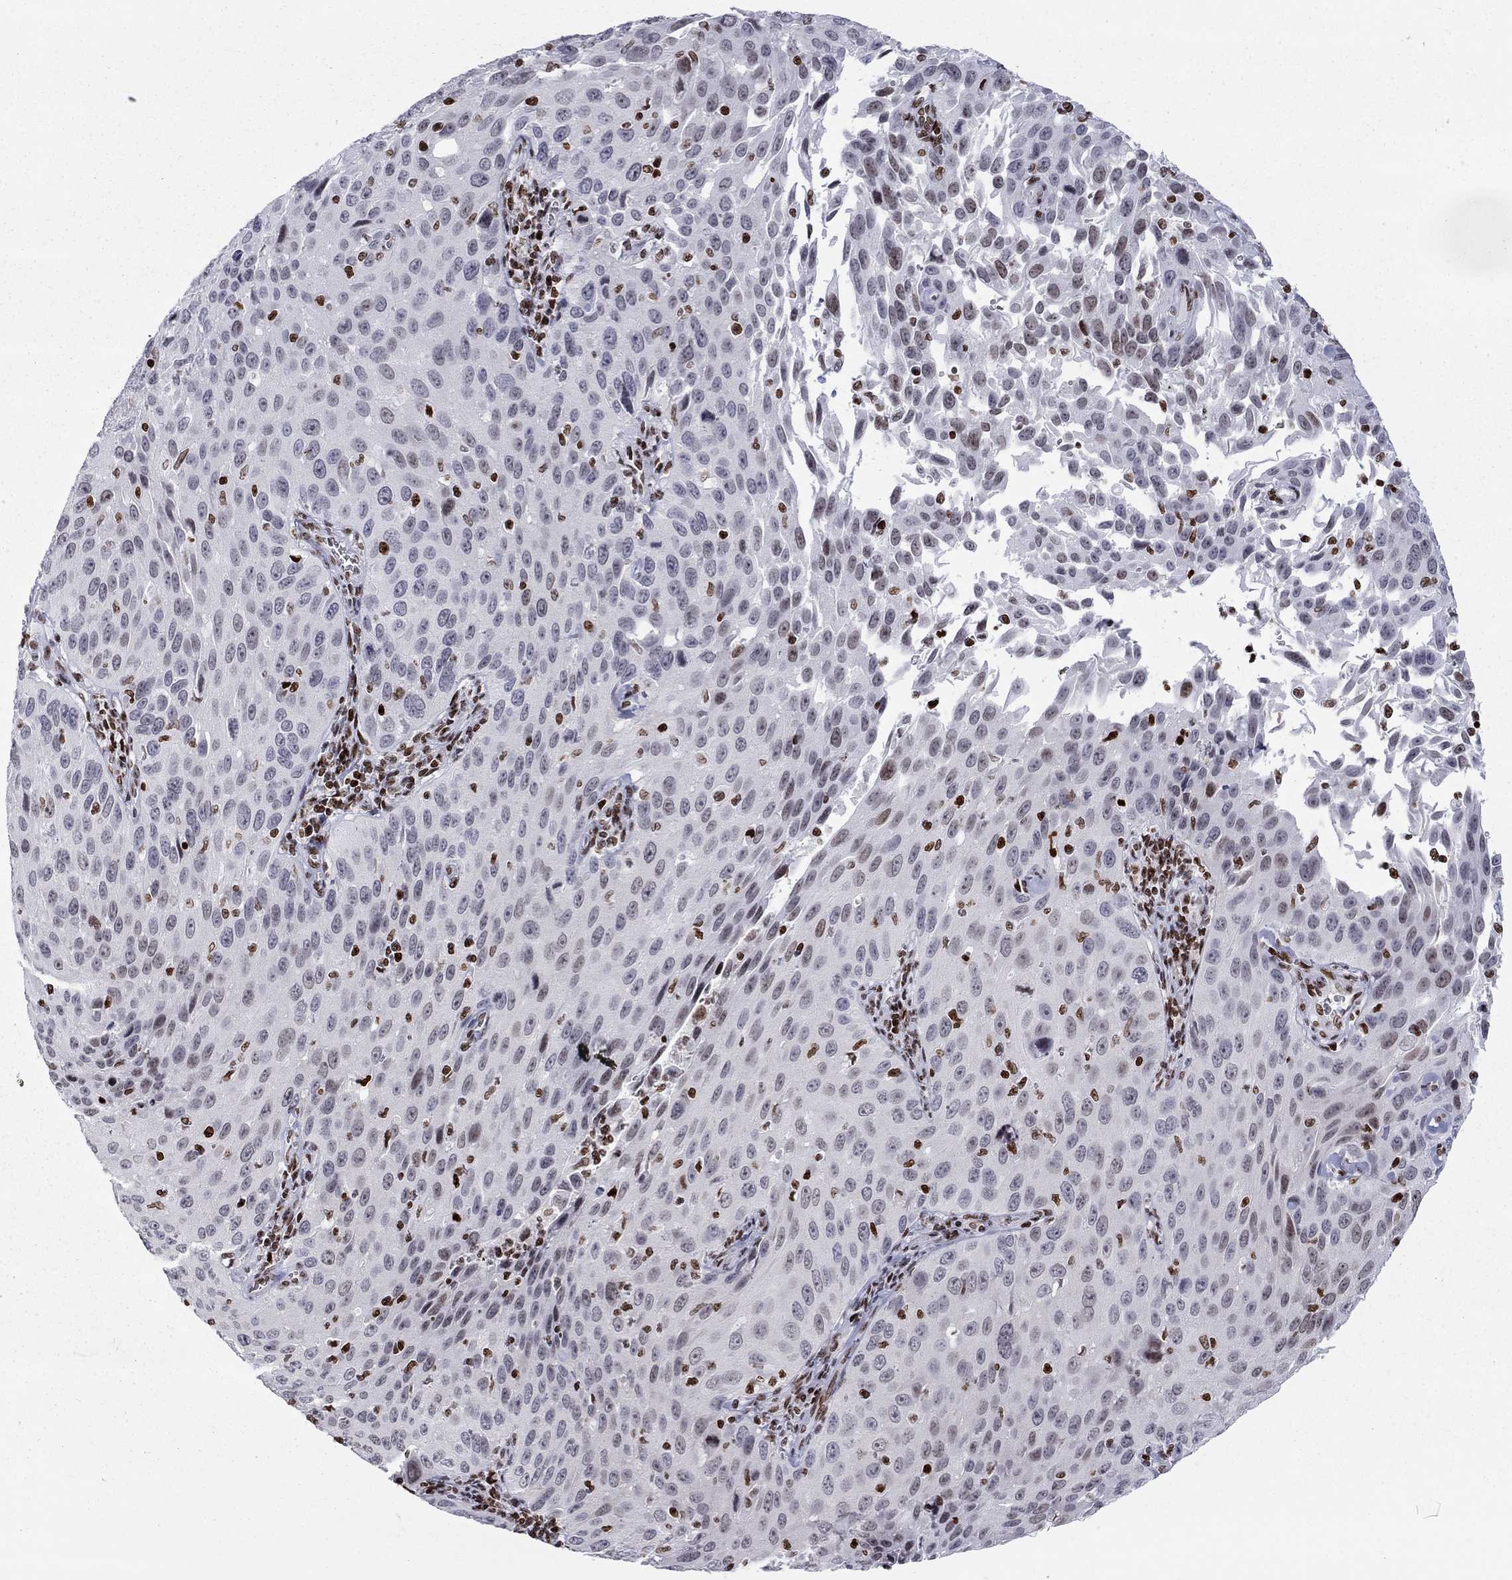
{"staining": {"intensity": "weak", "quantity": "<25%", "location": "nuclear"}, "tissue": "cervical cancer", "cell_type": "Tumor cells", "image_type": "cancer", "snomed": [{"axis": "morphology", "description": "Squamous cell carcinoma, NOS"}, {"axis": "topography", "description": "Cervix"}], "caption": "A photomicrograph of human cervical cancer (squamous cell carcinoma) is negative for staining in tumor cells.", "gene": "H2AX", "patient": {"sex": "female", "age": 26}}